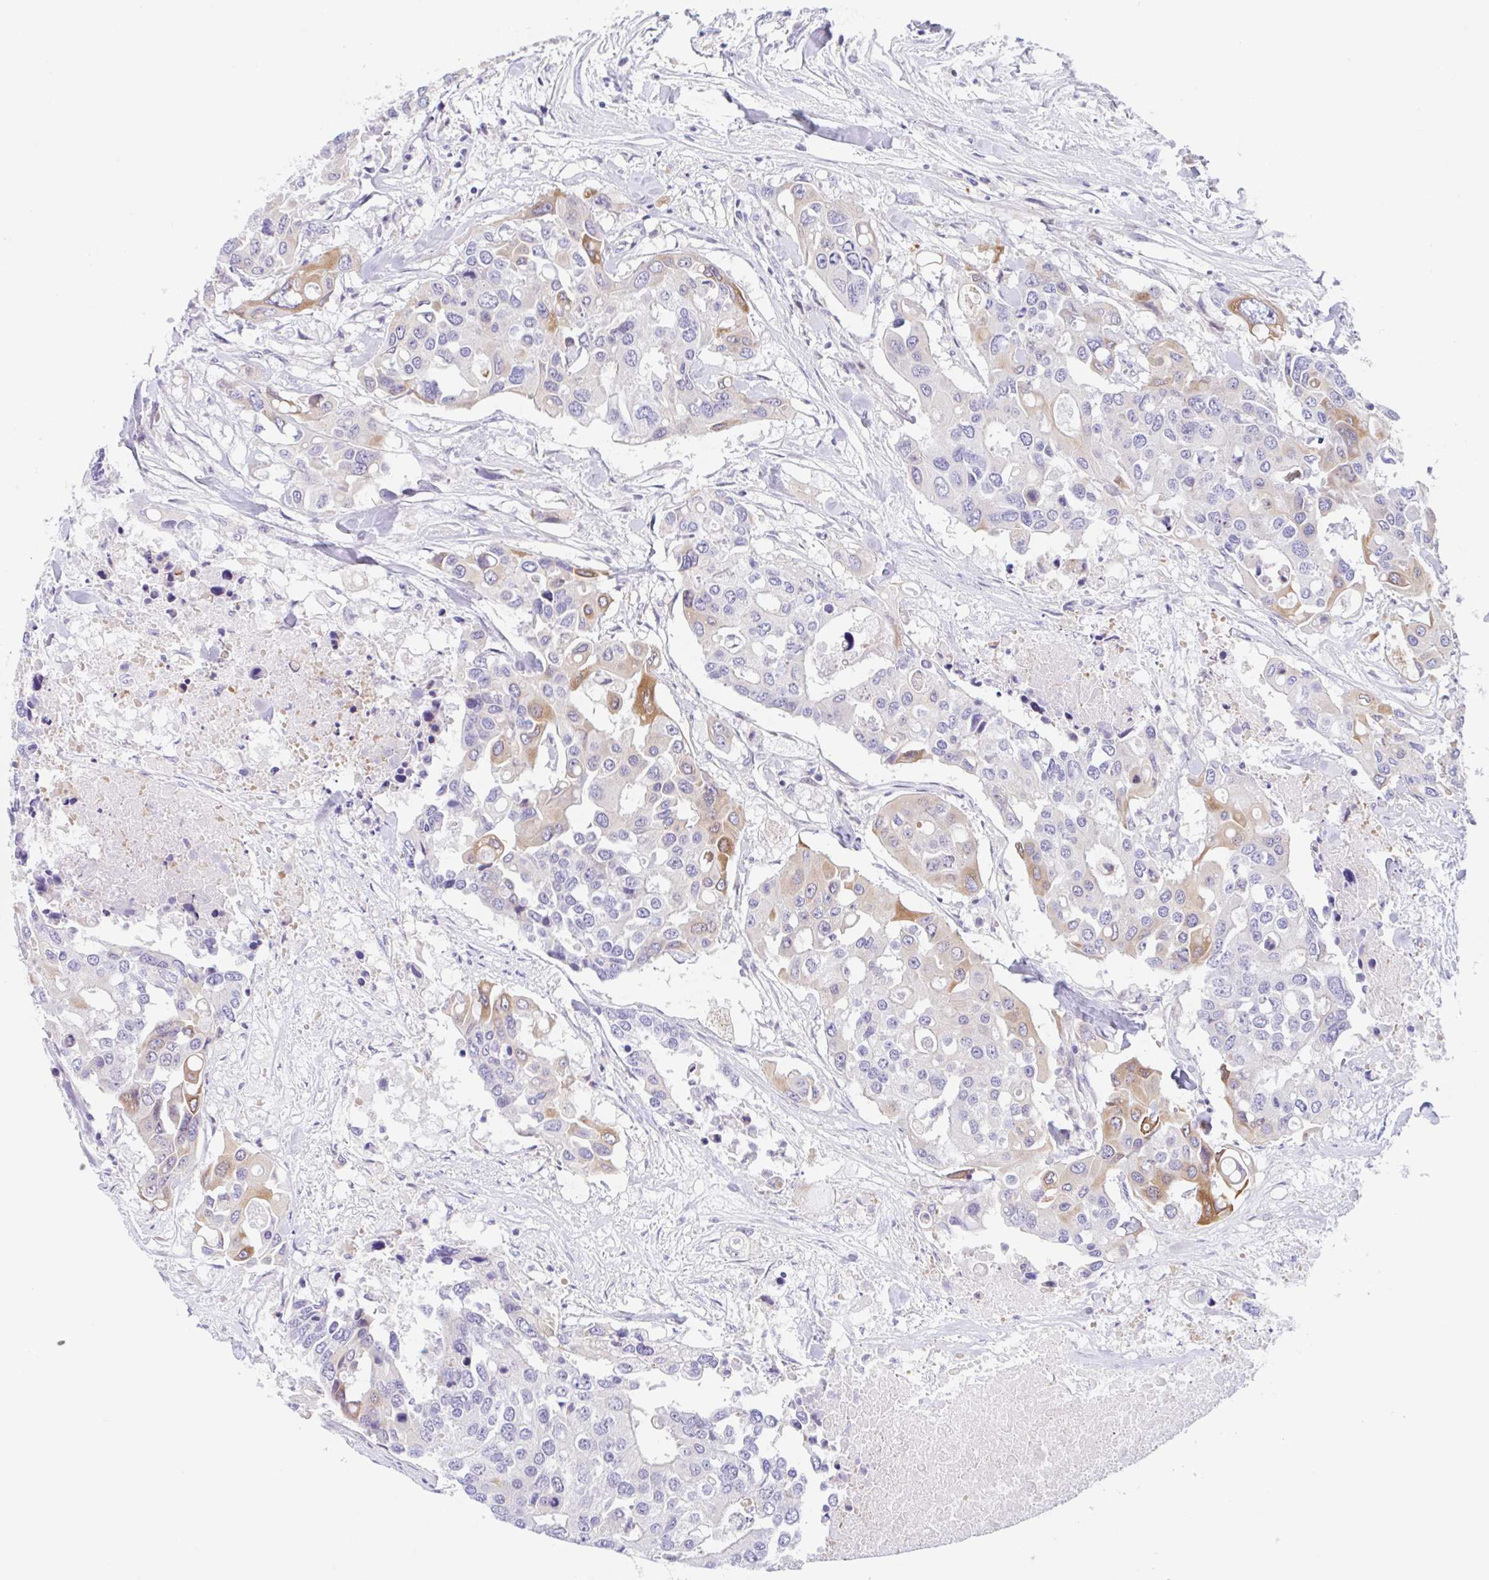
{"staining": {"intensity": "moderate", "quantity": "<25%", "location": "cytoplasmic/membranous"}, "tissue": "colorectal cancer", "cell_type": "Tumor cells", "image_type": "cancer", "snomed": [{"axis": "morphology", "description": "Adenocarcinoma, NOS"}, {"axis": "topography", "description": "Colon"}], "caption": "Immunohistochemical staining of human adenocarcinoma (colorectal) shows low levels of moderate cytoplasmic/membranous protein staining in approximately <25% of tumor cells. (DAB (3,3'-diaminobenzidine) IHC with brightfield microscopy, high magnification).", "gene": "TMEM86A", "patient": {"sex": "male", "age": 77}}